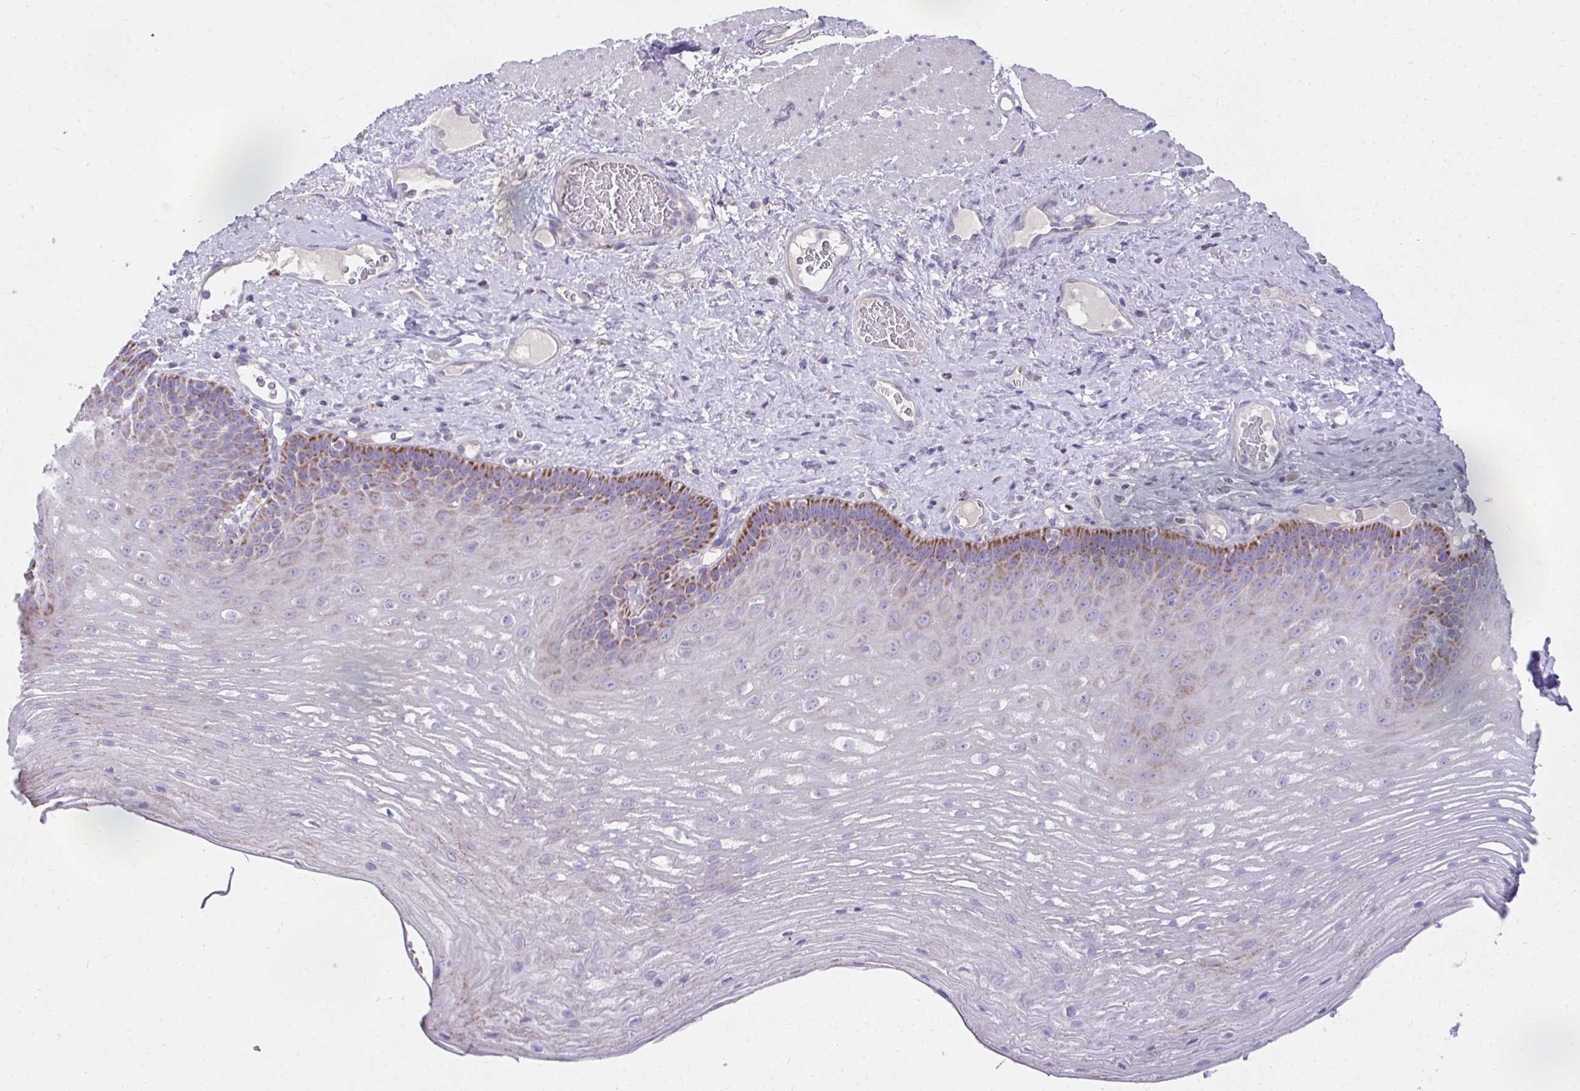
{"staining": {"intensity": "moderate", "quantity": "25%-75%", "location": "cytoplasmic/membranous"}, "tissue": "esophagus", "cell_type": "Squamous epithelial cells", "image_type": "normal", "snomed": [{"axis": "morphology", "description": "Normal tissue, NOS"}, {"axis": "topography", "description": "Esophagus"}], "caption": "Moderate cytoplasmic/membranous positivity is appreciated in about 25%-75% of squamous epithelial cells in normal esophagus. The staining was performed using DAB (3,3'-diaminobenzidine) to visualize the protein expression in brown, while the nuclei were stained in blue with hematoxylin (Magnification: 20x).", "gene": "PRRG3", "patient": {"sex": "male", "age": 62}}